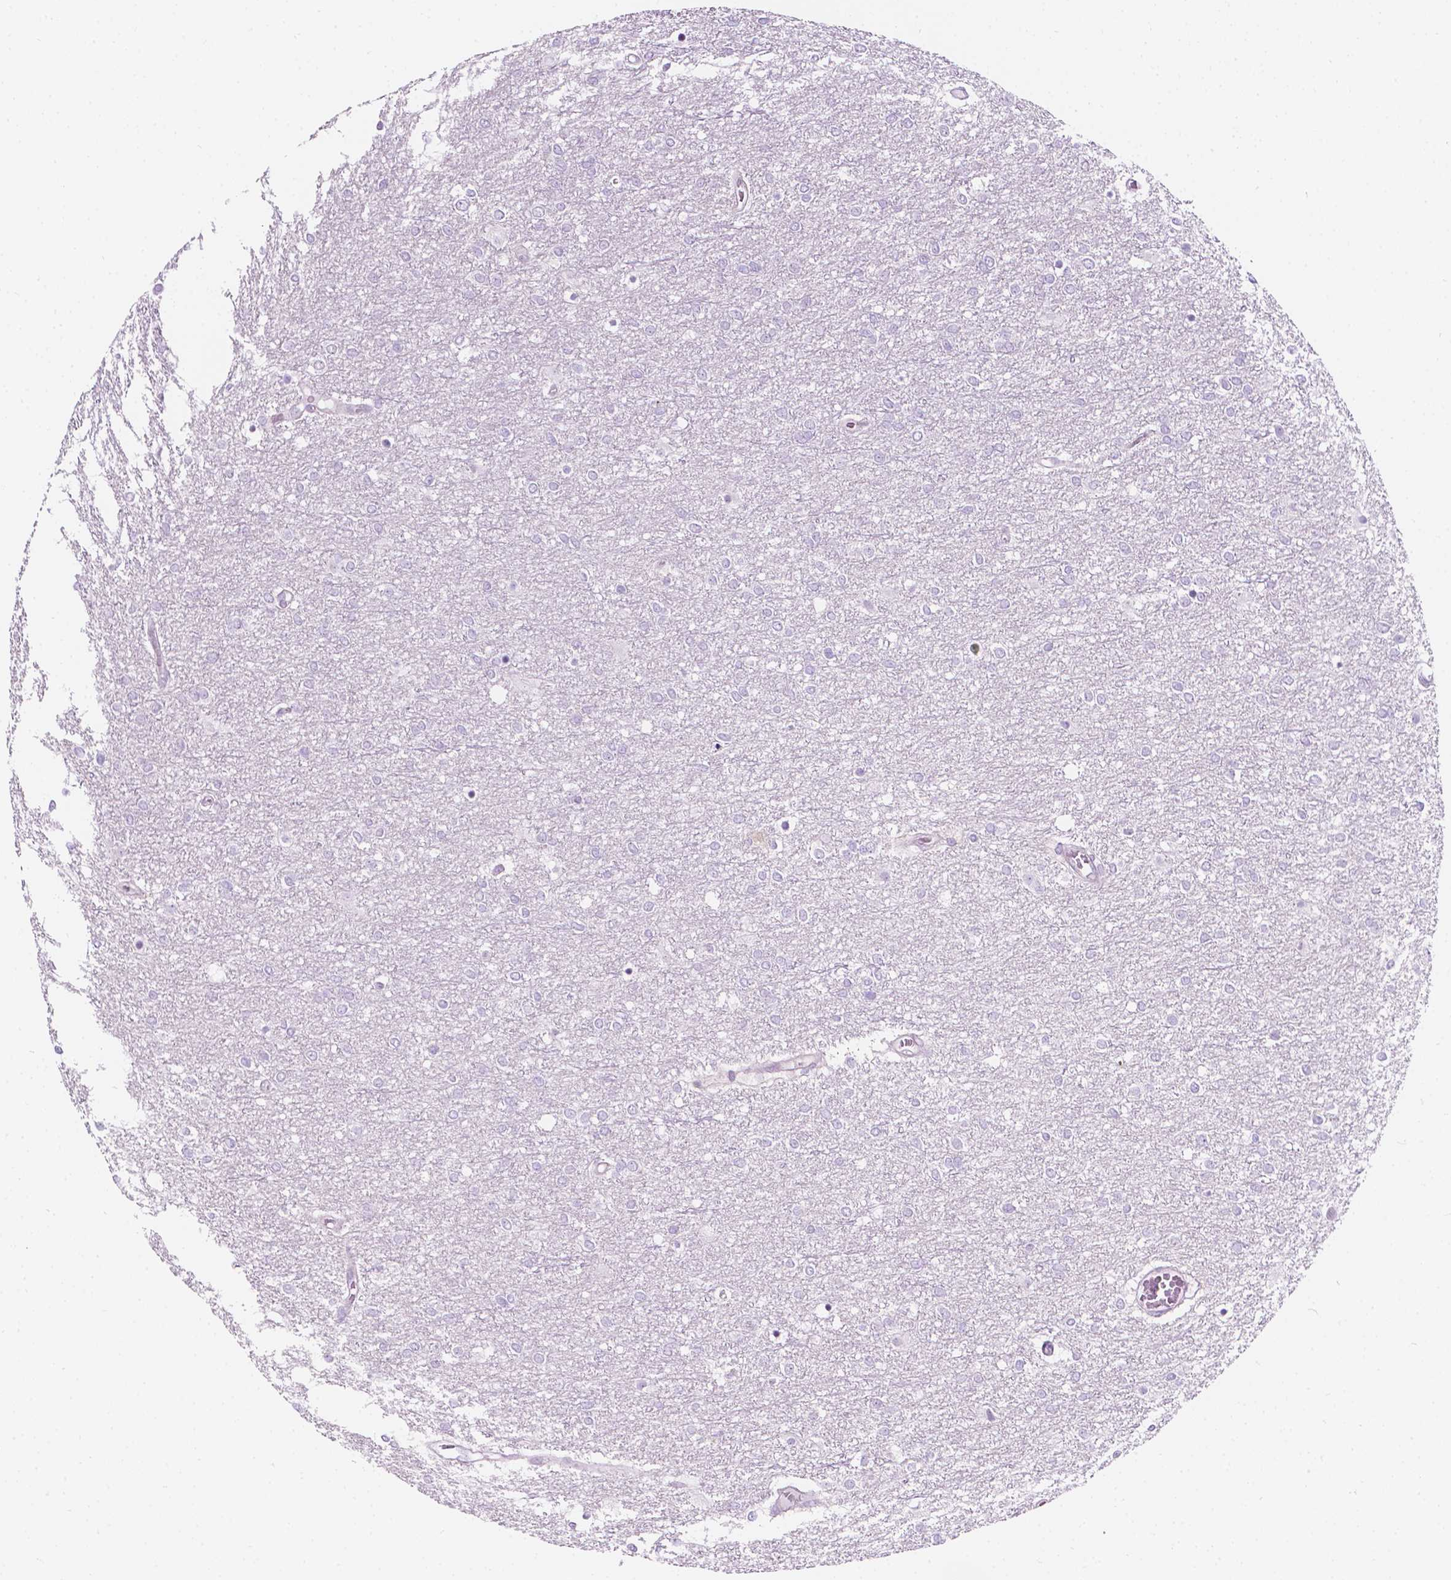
{"staining": {"intensity": "negative", "quantity": "none", "location": "none"}, "tissue": "glioma", "cell_type": "Tumor cells", "image_type": "cancer", "snomed": [{"axis": "morphology", "description": "Glioma, malignant, High grade"}, {"axis": "topography", "description": "Brain"}], "caption": "This is a photomicrograph of immunohistochemistry (IHC) staining of glioma, which shows no positivity in tumor cells.", "gene": "NOS1AP", "patient": {"sex": "female", "age": 61}}